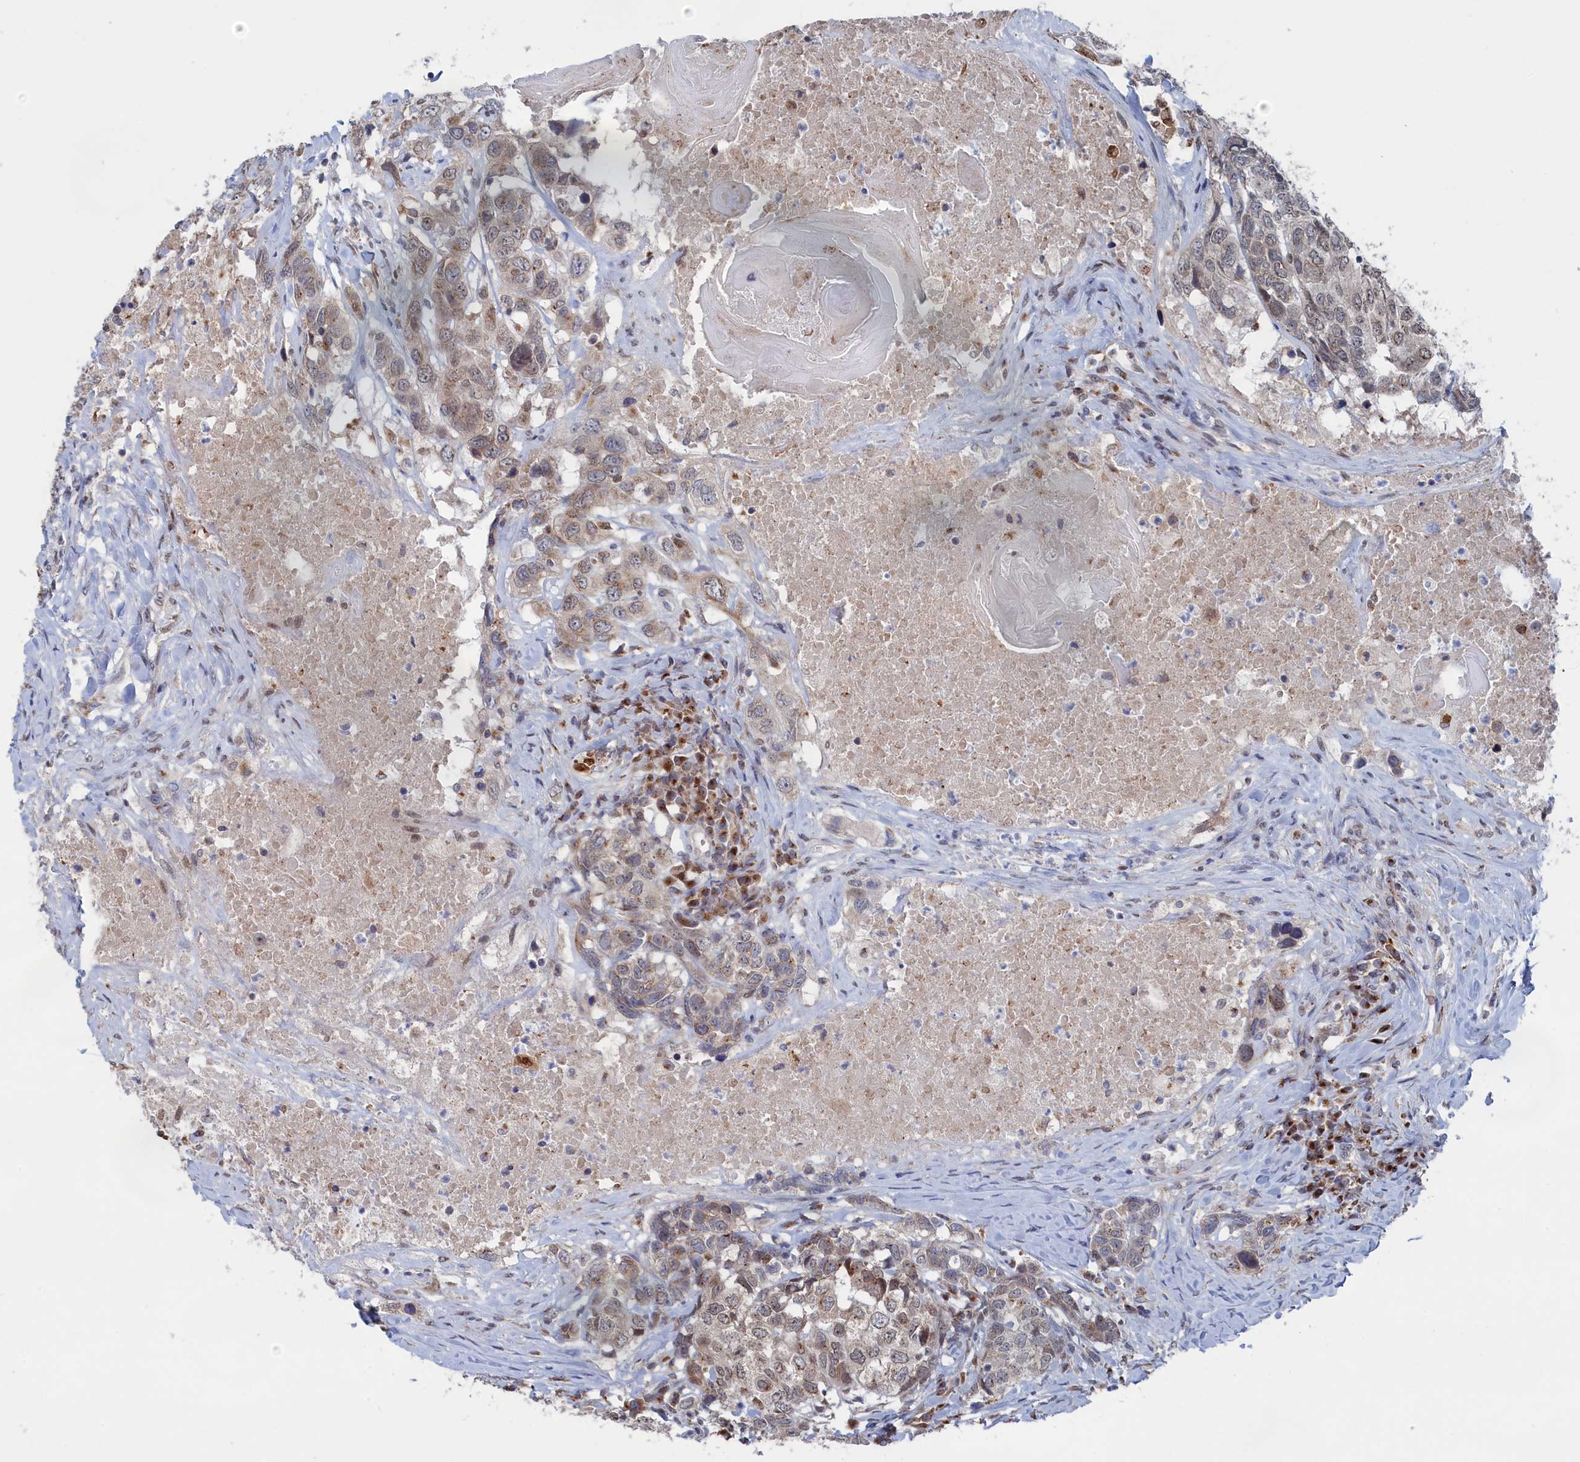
{"staining": {"intensity": "weak", "quantity": "25%-75%", "location": "cytoplasmic/membranous"}, "tissue": "head and neck cancer", "cell_type": "Tumor cells", "image_type": "cancer", "snomed": [{"axis": "morphology", "description": "Squamous cell carcinoma, NOS"}, {"axis": "topography", "description": "Head-Neck"}], "caption": "Tumor cells demonstrate low levels of weak cytoplasmic/membranous staining in about 25%-75% of cells in human head and neck cancer. Using DAB (brown) and hematoxylin (blue) stains, captured at high magnification using brightfield microscopy.", "gene": "IRX1", "patient": {"sex": "male", "age": 66}}